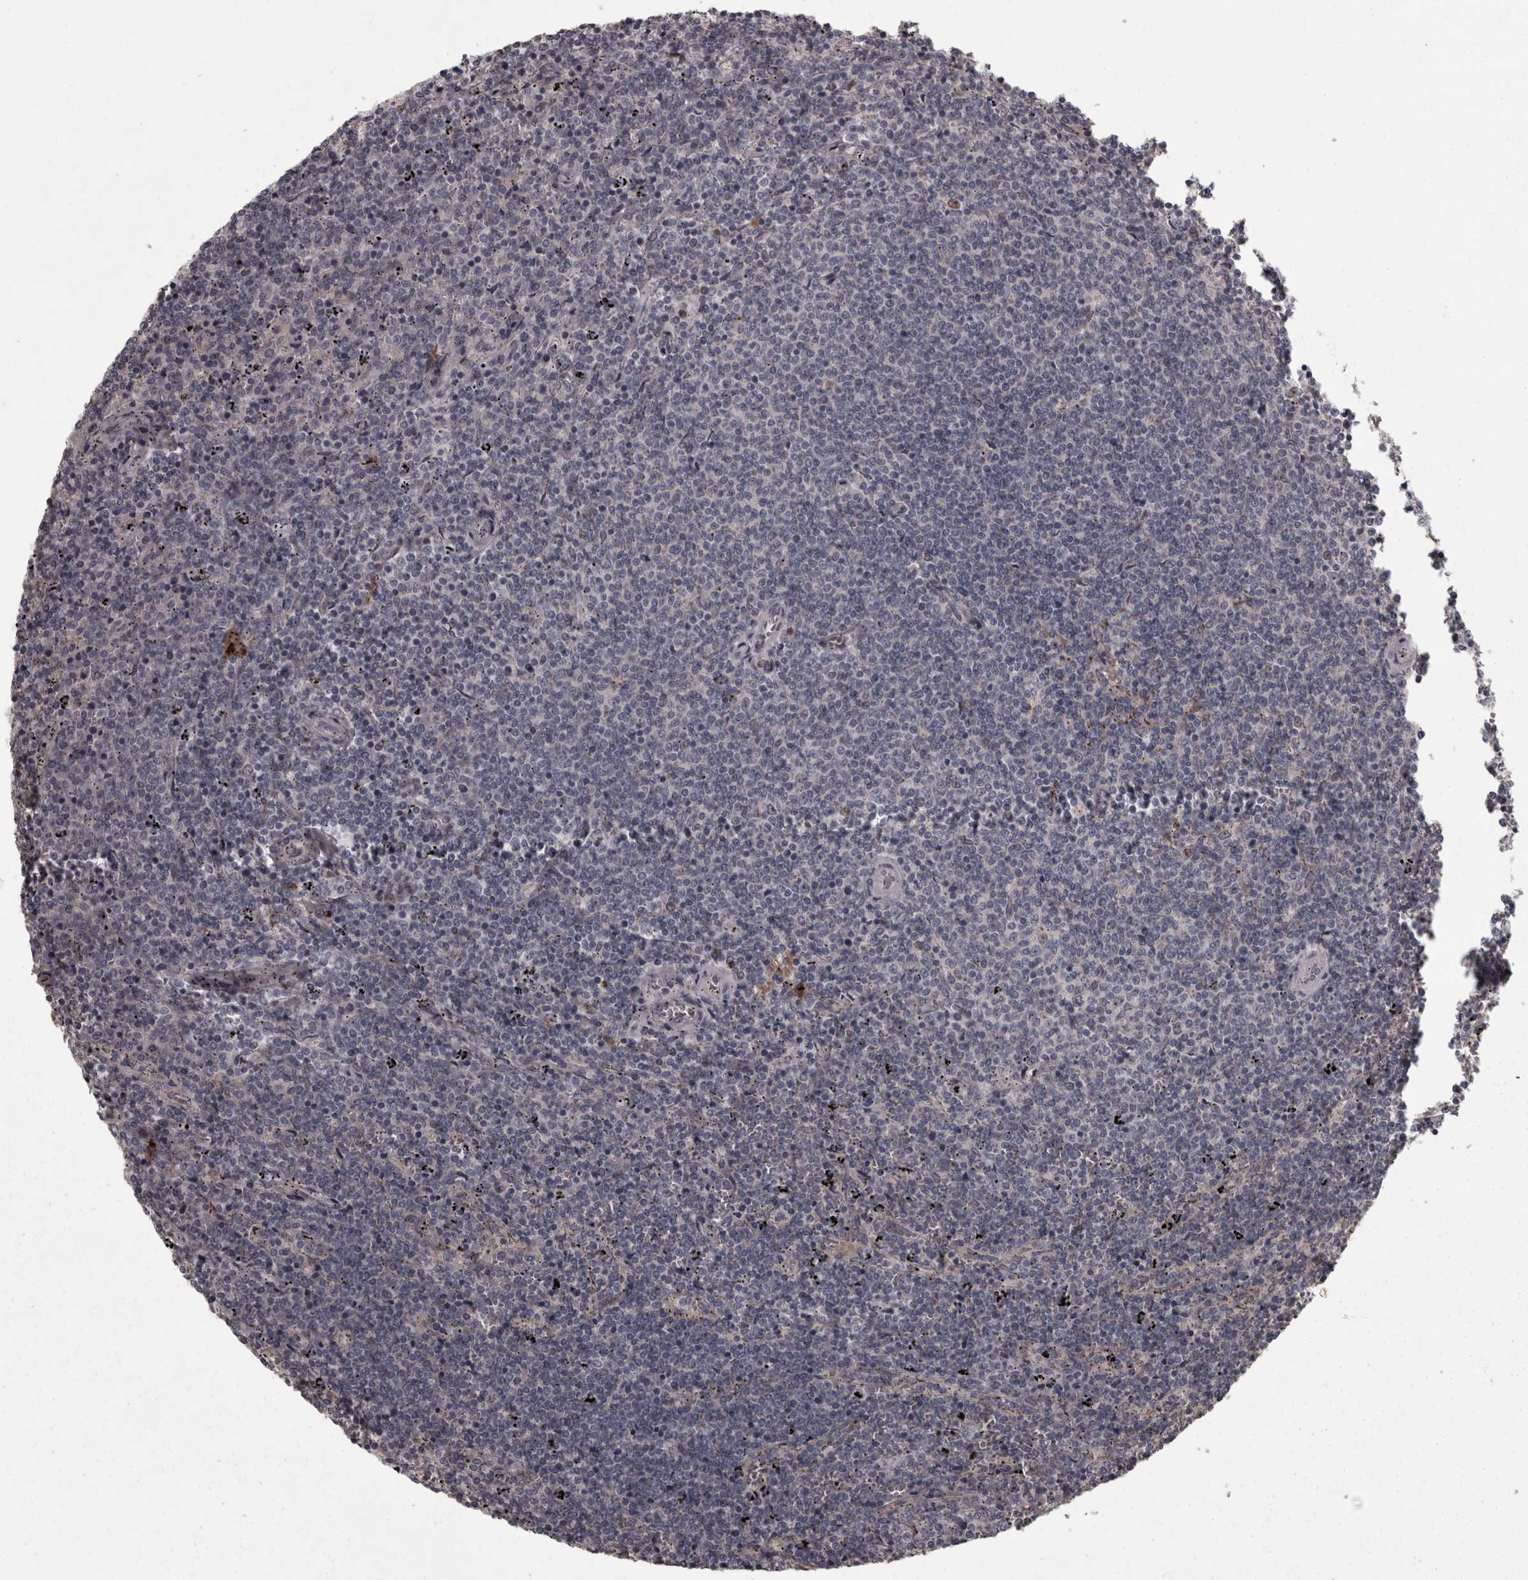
{"staining": {"intensity": "negative", "quantity": "none", "location": "none"}, "tissue": "lymphoma", "cell_type": "Tumor cells", "image_type": "cancer", "snomed": [{"axis": "morphology", "description": "Malignant lymphoma, non-Hodgkin's type, Low grade"}, {"axis": "topography", "description": "Spleen"}], "caption": "Immunohistochemical staining of human low-grade malignant lymphoma, non-Hodgkin's type reveals no significant positivity in tumor cells. (DAB IHC, high magnification).", "gene": "PCDH17", "patient": {"sex": "female", "age": 50}}